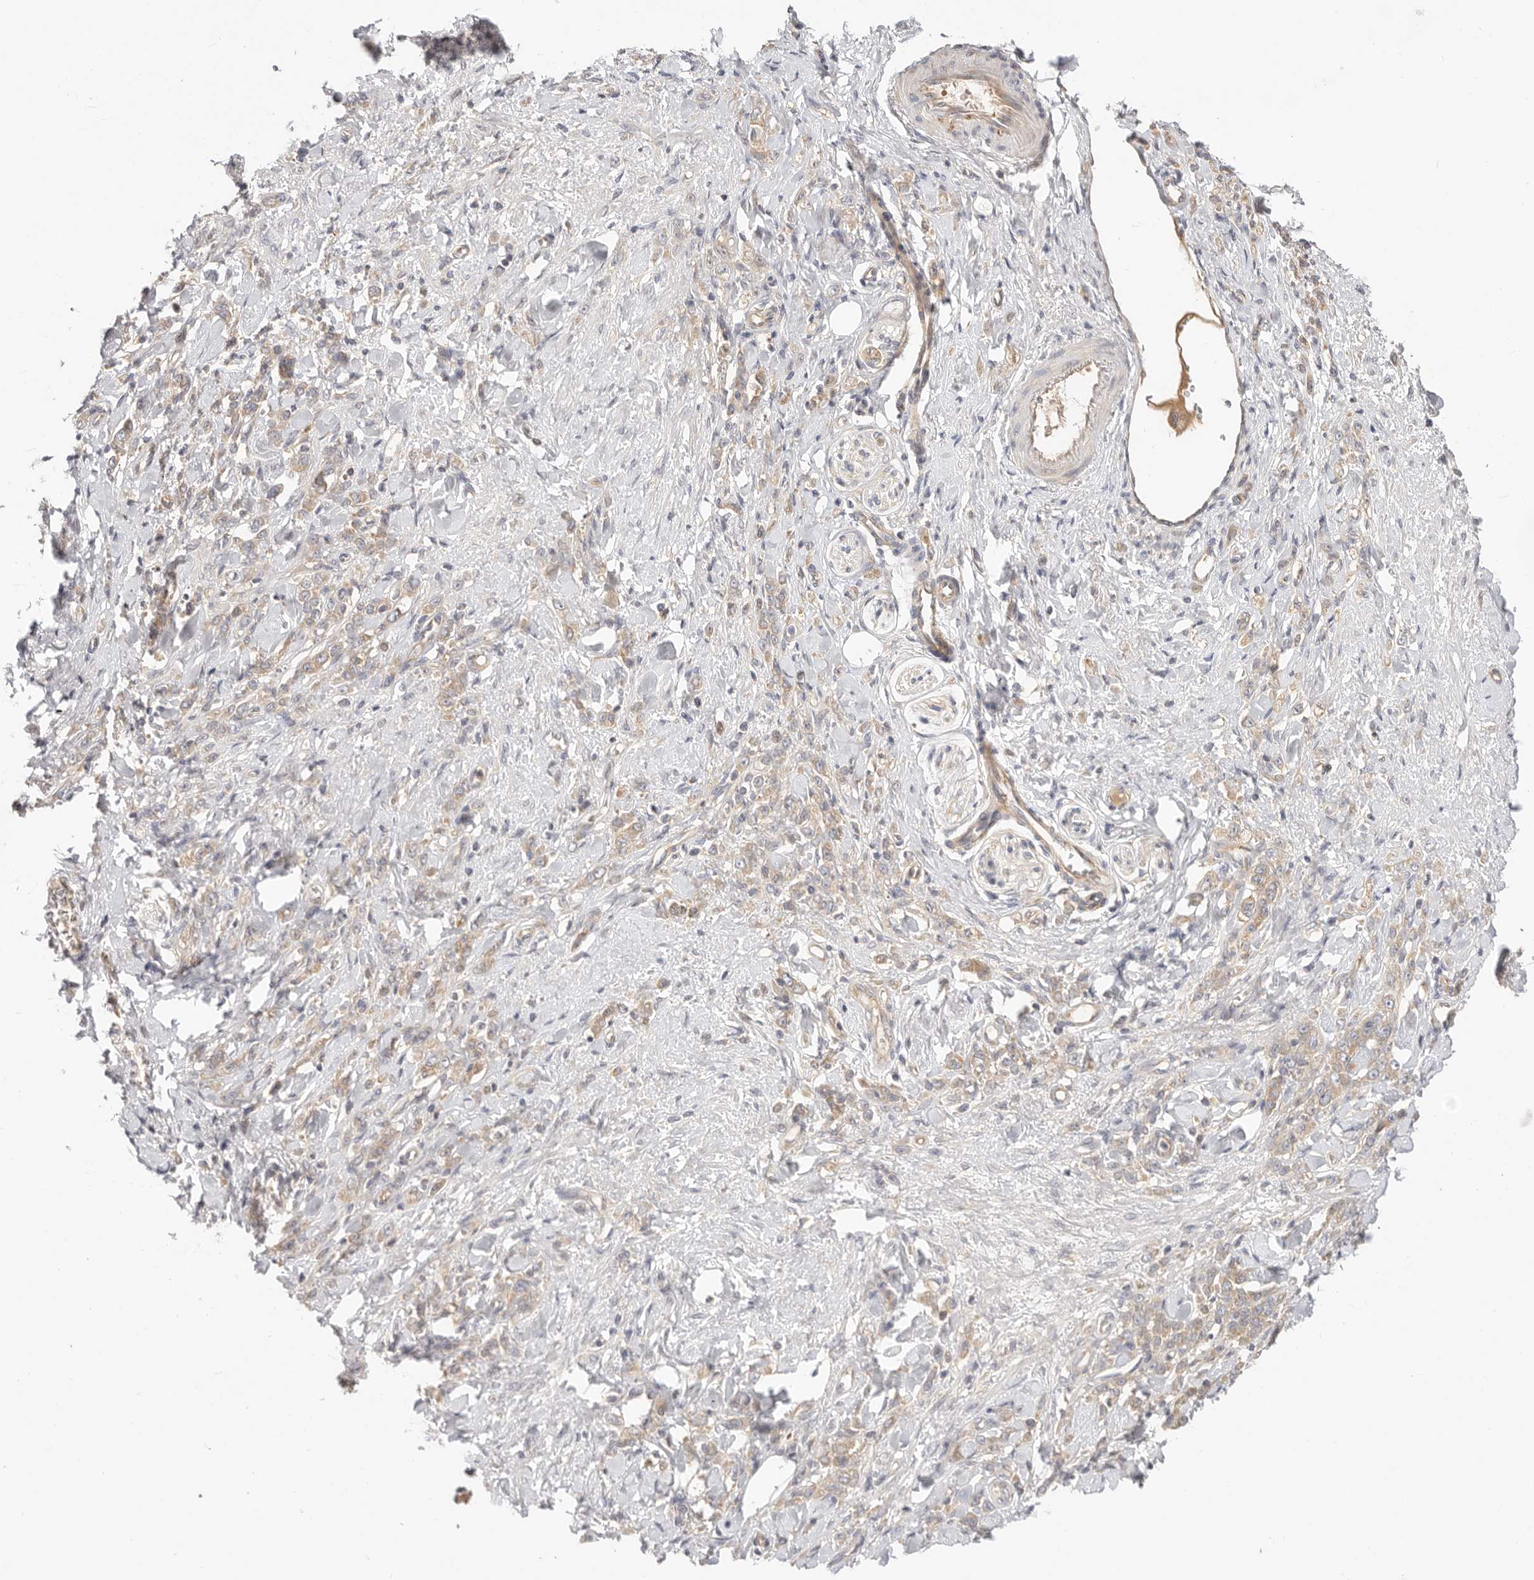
{"staining": {"intensity": "weak", "quantity": ">75%", "location": "cytoplasmic/membranous"}, "tissue": "stomach cancer", "cell_type": "Tumor cells", "image_type": "cancer", "snomed": [{"axis": "morphology", "description": "Normal tissue, NOS"}, {"axis": "morphology", "description": "Adenocarcinoma, NOS"}, {"axis": "topography", "description": "Stomach"}], "caption": "Immunohistochemical staining of human stomach cancer demonstrates low levels of weak cytoplasmic/membranous protein staining in about >75% of tumor cells.", "gene": "KCMF1", "patient": {"sex": "male", "age": 82}}